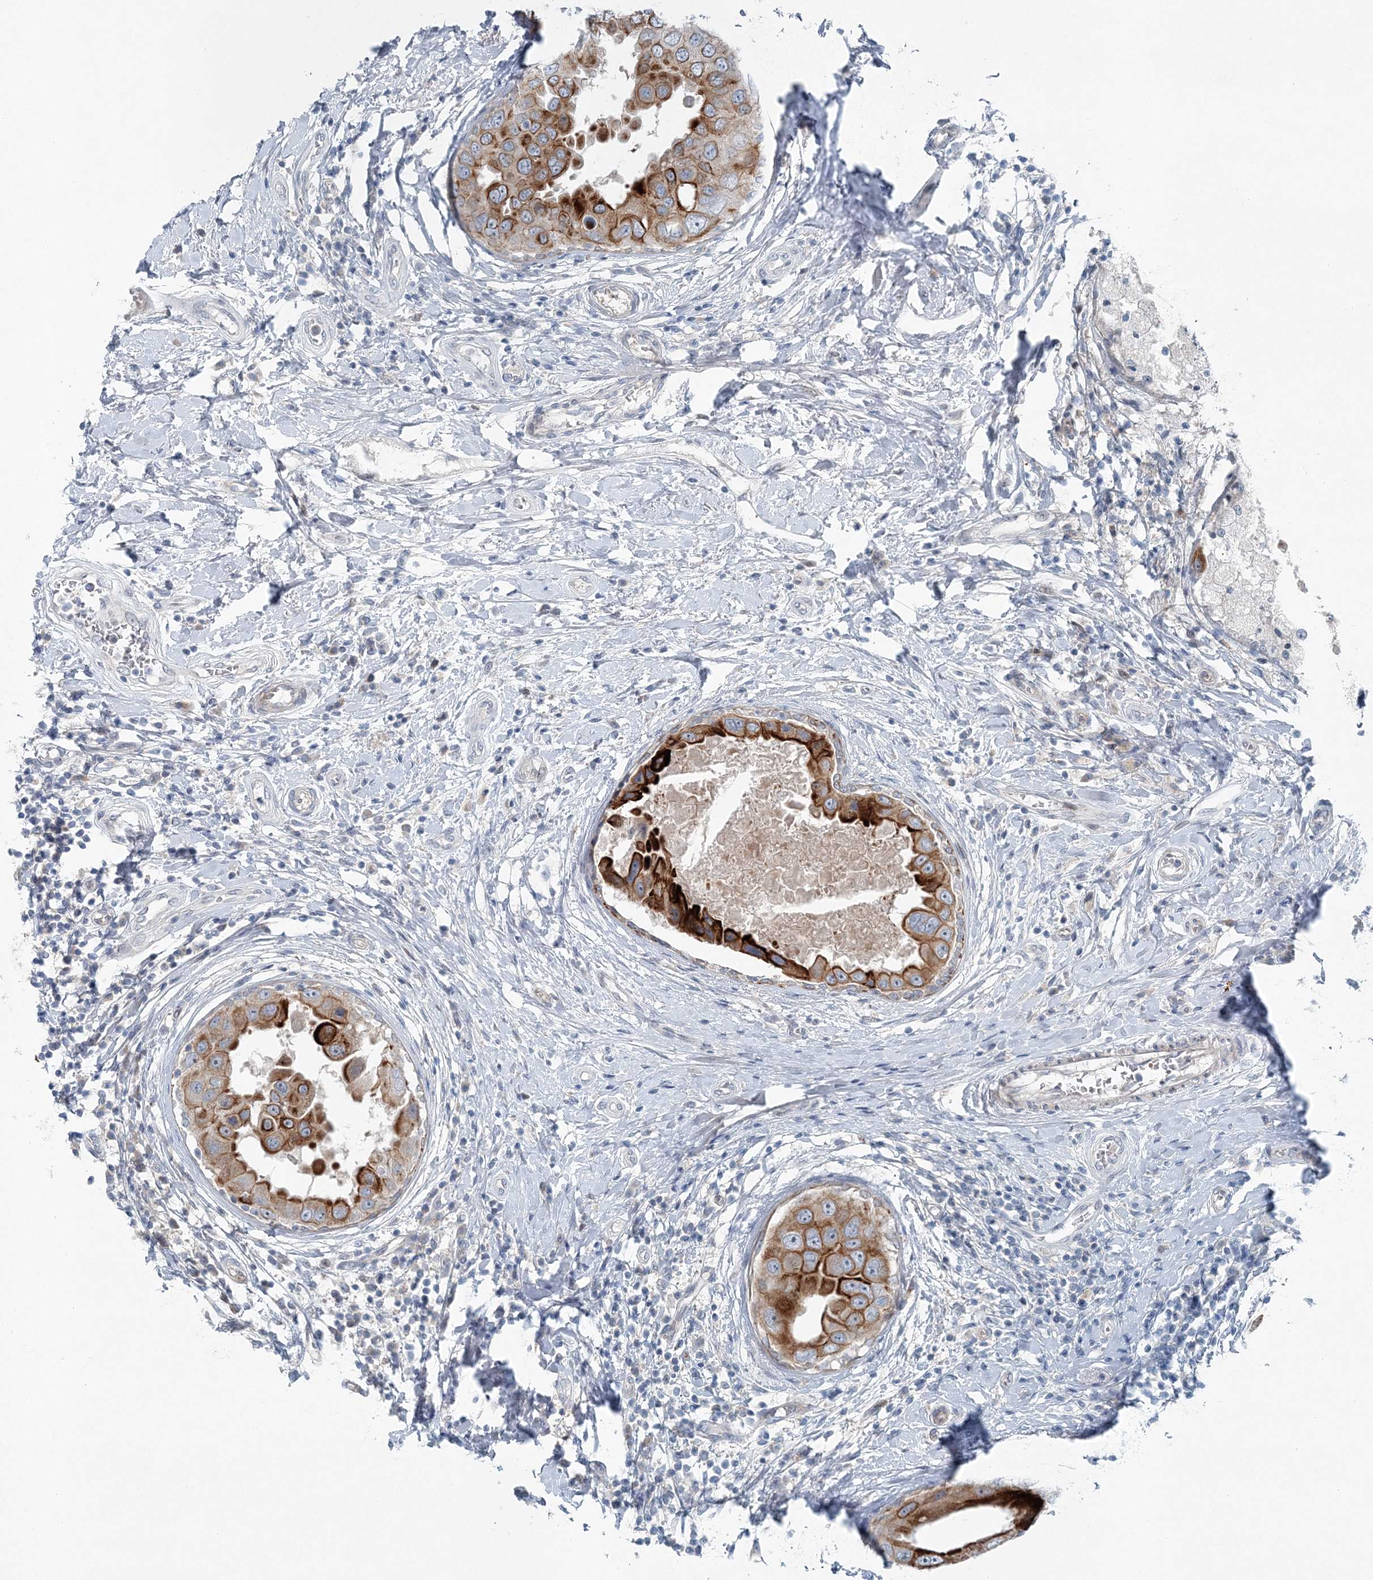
{"staining": {"intensity": "strong", "quantity": "25%-75%", "location": "cytoplasmic/membranous"}, "tissue": "breast cancer", "cell_type": "Tumor cells", "image_type": "cancer", "snomed": [{"axis": "morphology", "description": "Duct carcinoma"}, {"axis": "topography", "description": "Breast"}], "caption": "Protein analysis of breast cancer tissue exhibits strong cytoplasmic/membranous staining in approximately 25%-75% of tumor cells. The staining is performed using DAB (3,3'-diaminobenzidine) brown chromogen to label protein expression. The nuclei are counter-stained blue using hematoxylin.", "gene": "KIAA1586", "patient": {"sex": "female", "age": 27}}